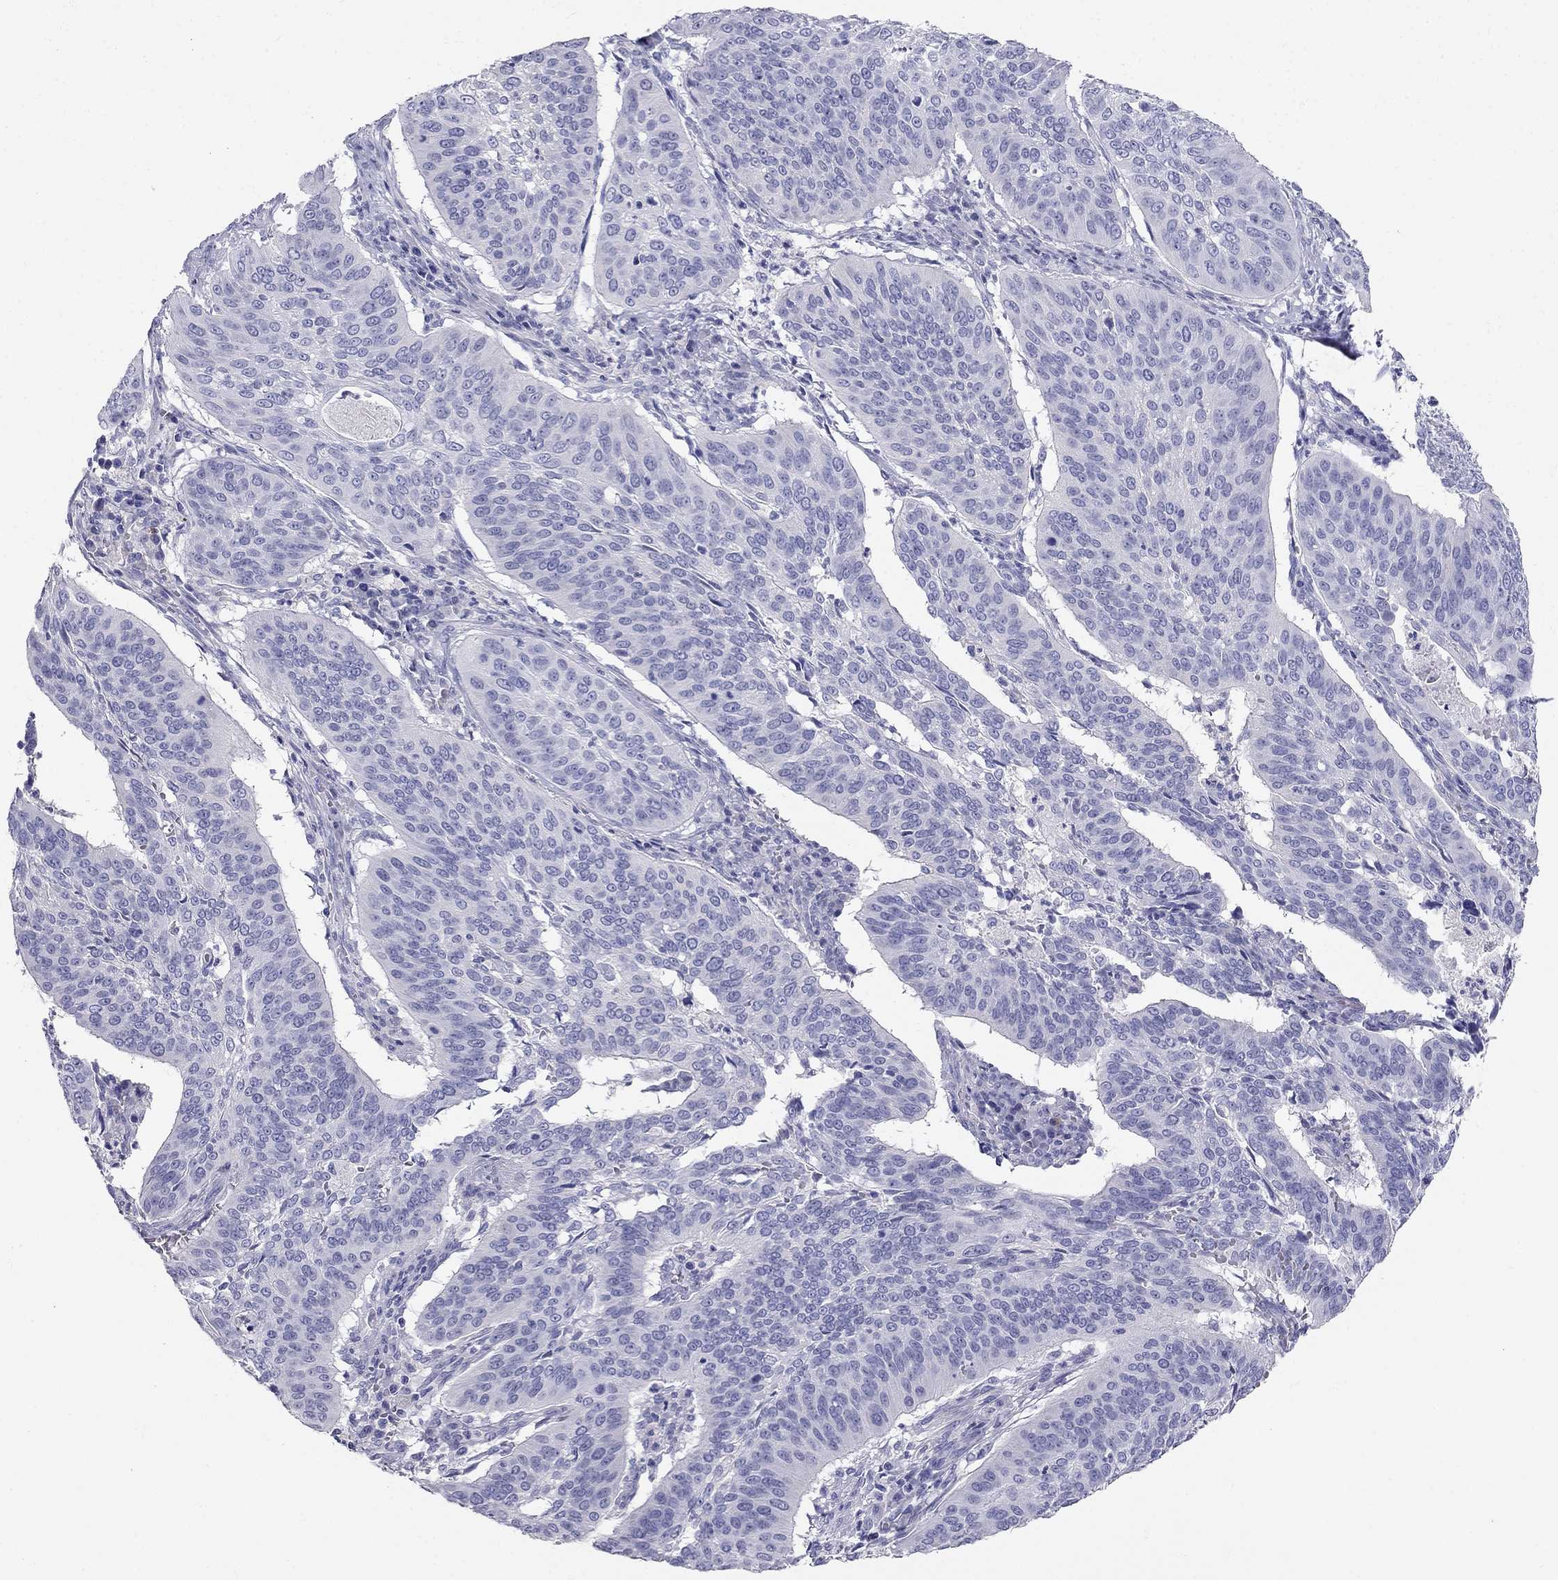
{"staining": {"intensity": "negative", "quantity": "none", "location": "none"}, "tissue": "cervical cancer", "cell_type": "Tumor cells", "image_type": "cancer", "snomed": [{"axis": "morphology", "description": "Normal tissue, NOS"}, {"axis": "morphology", "description": "Squamous cell carcinoma, NOS"}, {"axis": "topography", "description": "Cervix"}], "caption": "Immunohistochemical staining of human squamous cell carcinoma (cervical) reveals no significant positivity in tumor cells.", "gene": "RFLNA", "patient": {"sex": "female", "age": 39}}